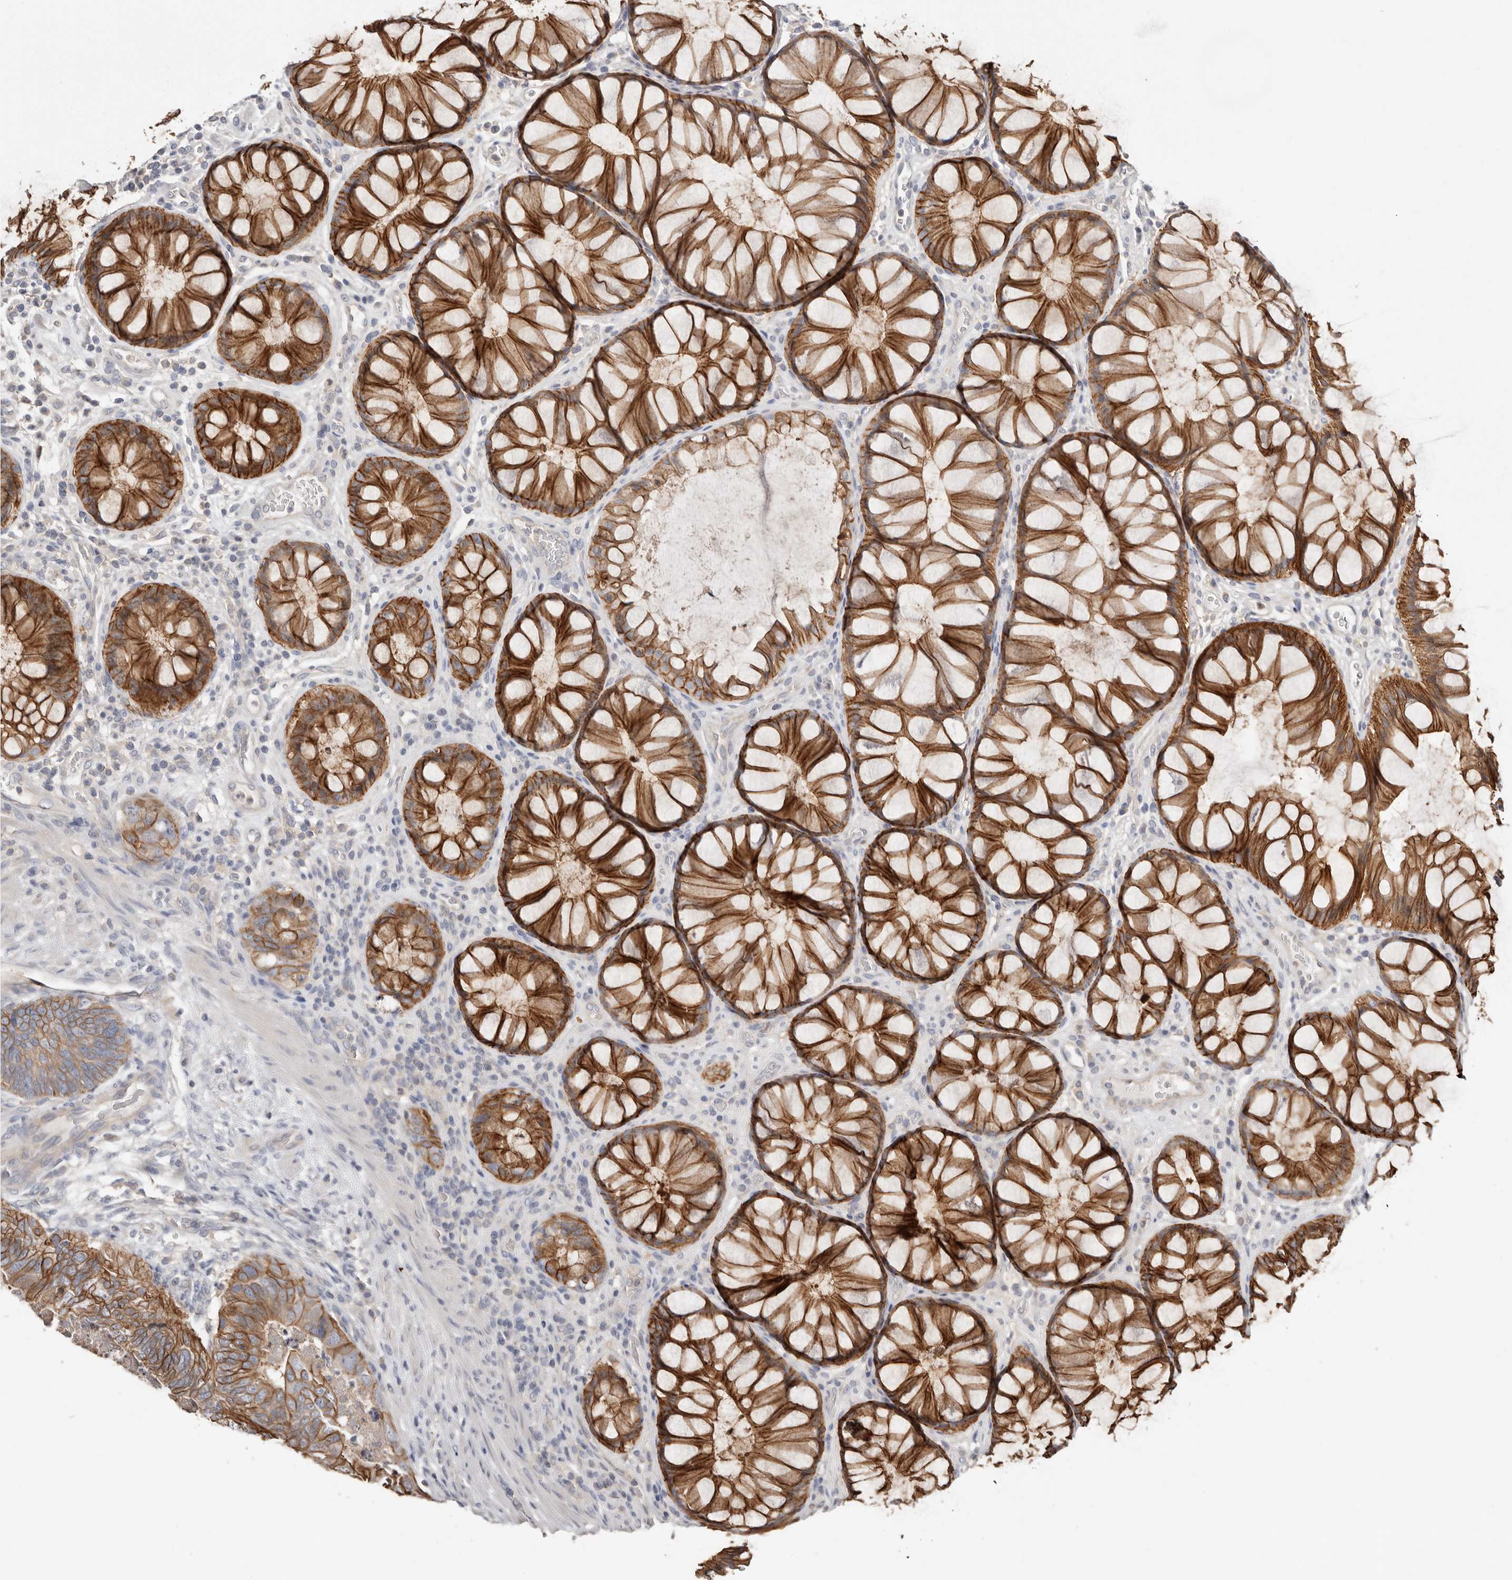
{"staining": {"intensity": "strong", "quantity": "25%-75%", "location": "cytoplasmic/membranous"}, "tissue": "colorectal cancer", "cell_type": "Tumor cells", "image_type": "cancer", "snomed": [{"axis": "morphology", "description": "Adenocarcinoma, NOS"}, {"axis": "topography", "description": "Rectum"}], "caption": "The image shows staining of colorectal adenocarcinoma, revealing strong cytoplasmic/membranous protein positivity (brown color) within tumor cells.", "gene": "S100A14", "patient": {"sex": "male", "age": 63}}